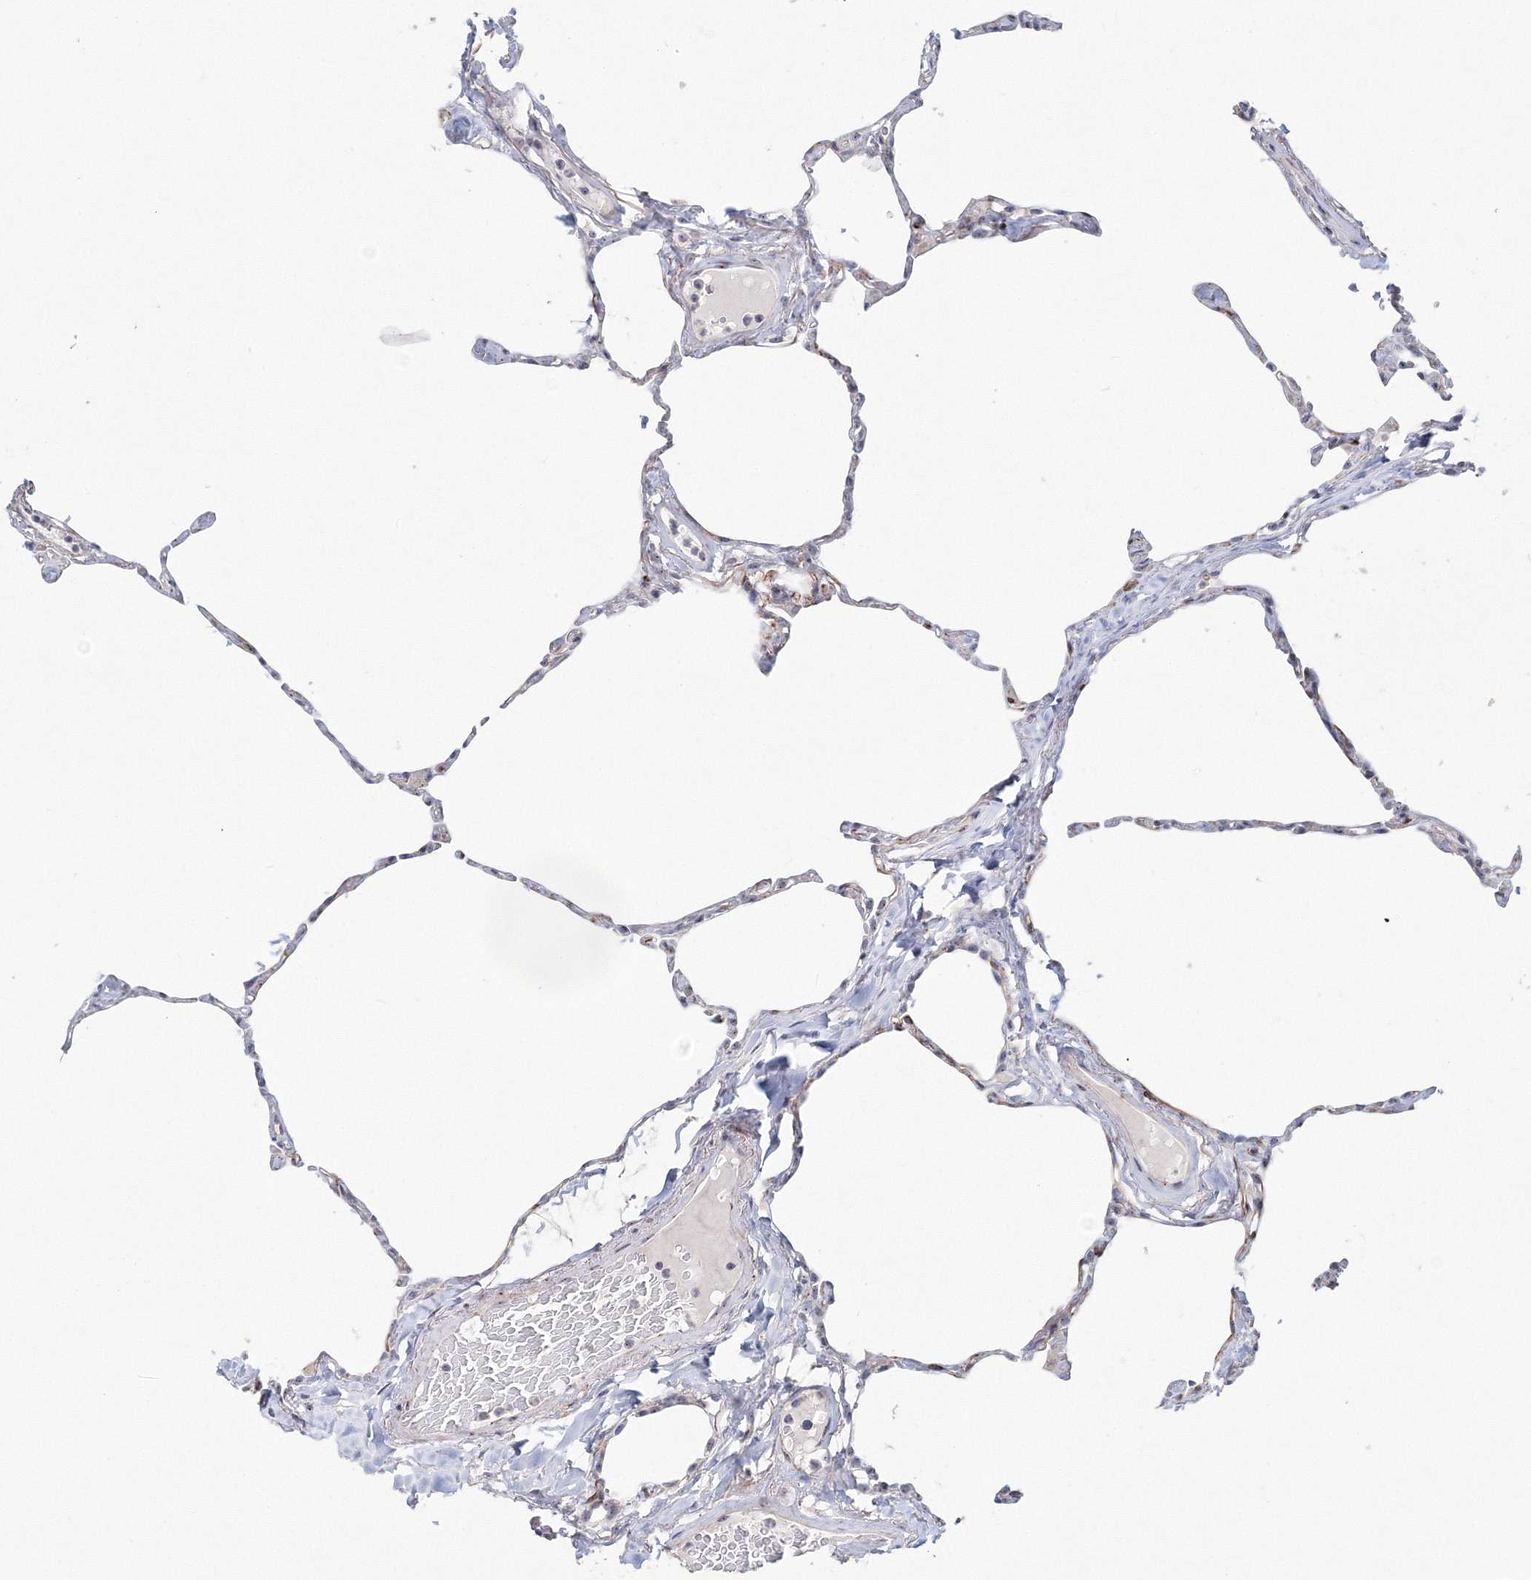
{"staining": {"intensity": "negative", "quantity": "none", "location": "none"}, "tissue": "lung", "cell_type": "Alveolar cells", "image_type": "normal", "snomed": [{"axis": "morphology", "description": "Normal tissue, NOS"}, {"axis": "topography", "description": "Lung"}], "caption": "Immunohistochemistry (IHC) of unremarkable human lung demonstrates no positivity in alveolar cells. (Immunohistochemistry, brightfield microscopy, high magnification).", "gene": "SIRT7", "patient": {"sex": "male", "age": 65}}